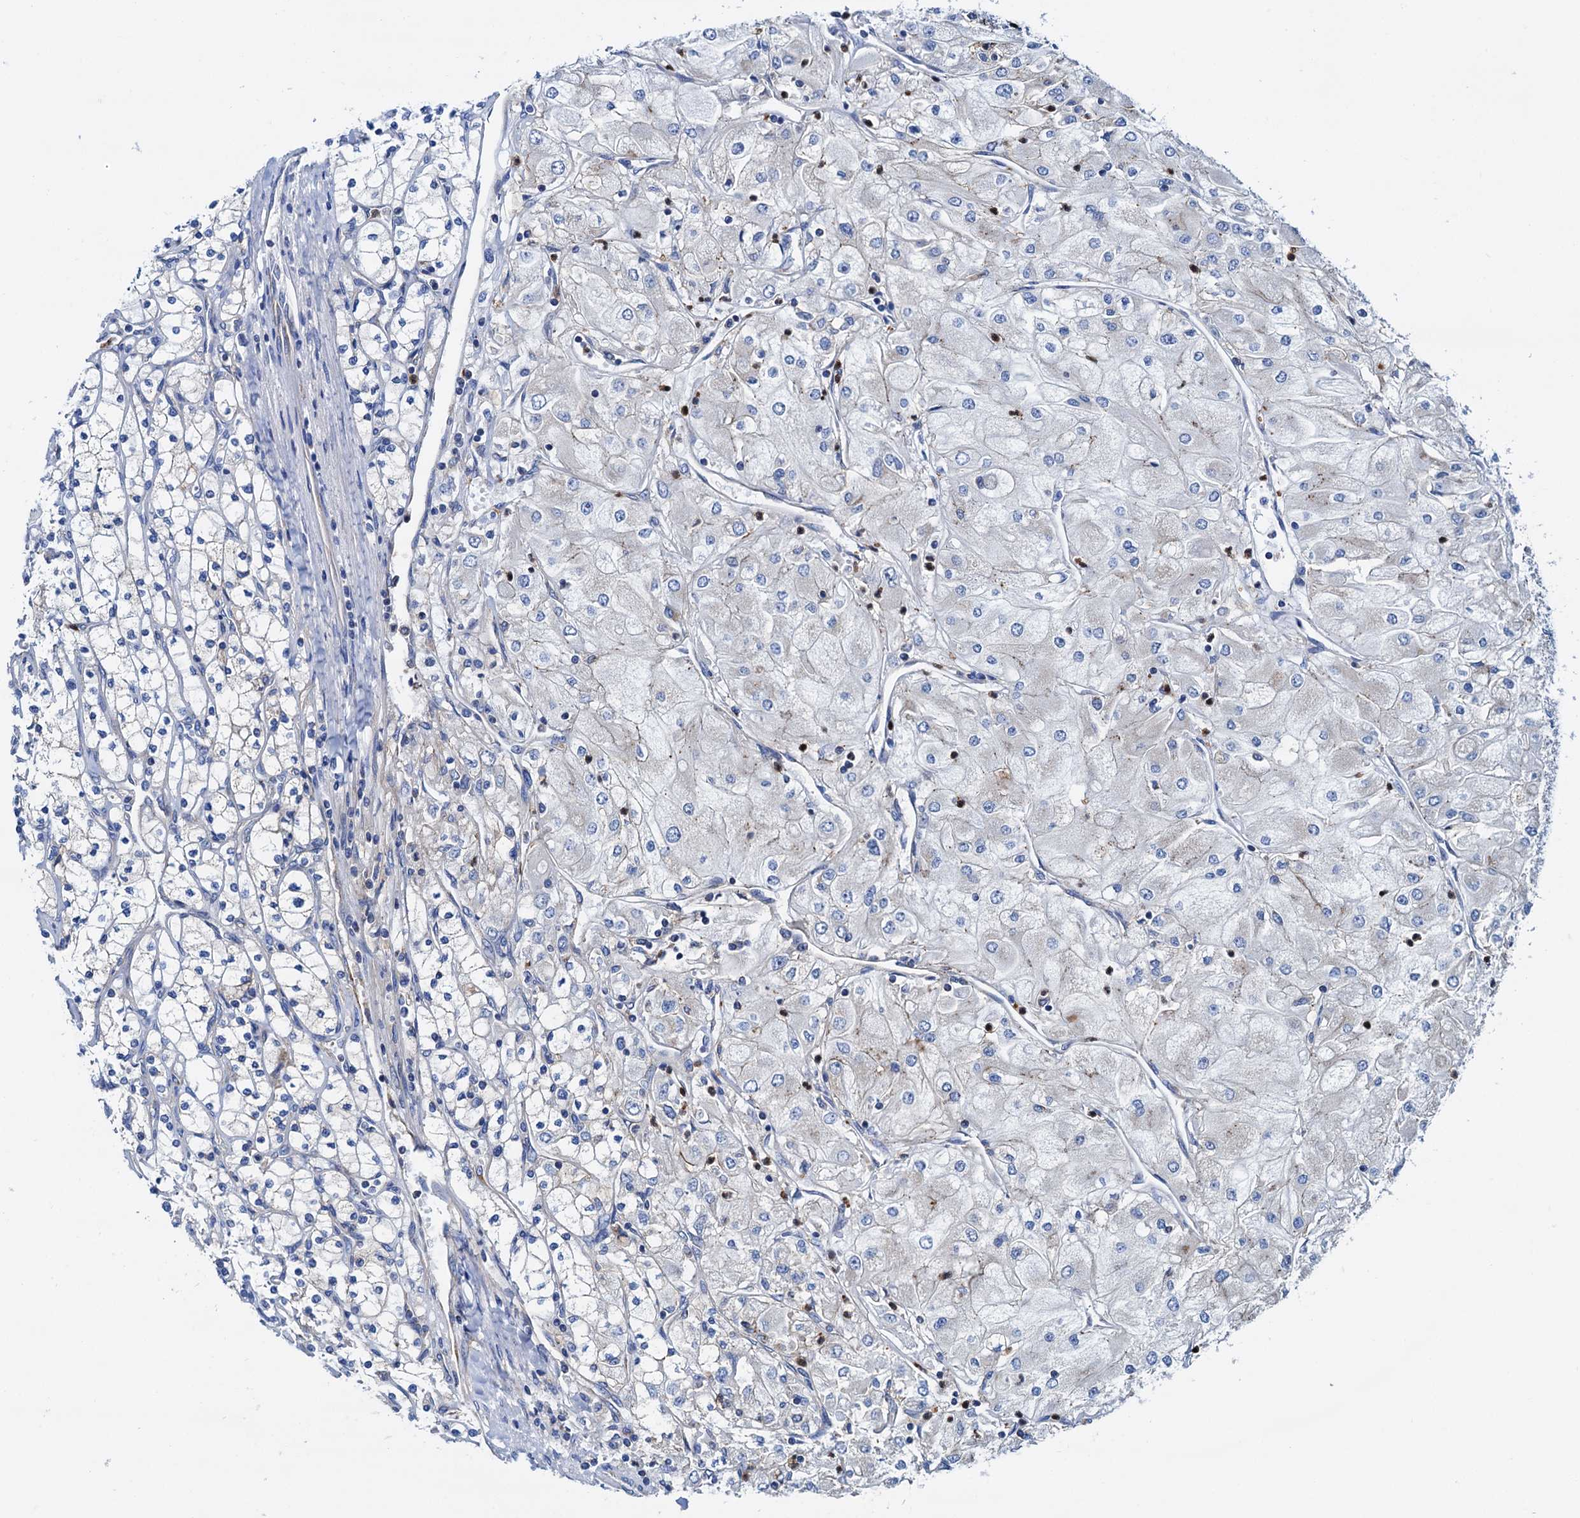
{"staining": {"intensity": "negative", "quantity": "none", "location": "none"}, "tissue": "renal cancer", "cell_type": "Tumor cells", "image_type": "cancer", "snomed": [{"axis": "morphology", "description": "Adenocarcinoma, NOS"}, {"axis": "topography", "description": "Kidney"}], "caption": "IHC histopathology image of neoplastic tissue: human renal cancer (adenocarcinoma) stained with DAB displays no significant protein positivity in tumor cells. Nuclei are stained in blue.", "gene": "RASSF9", "patient": {"sex": "male", "age": 80}}